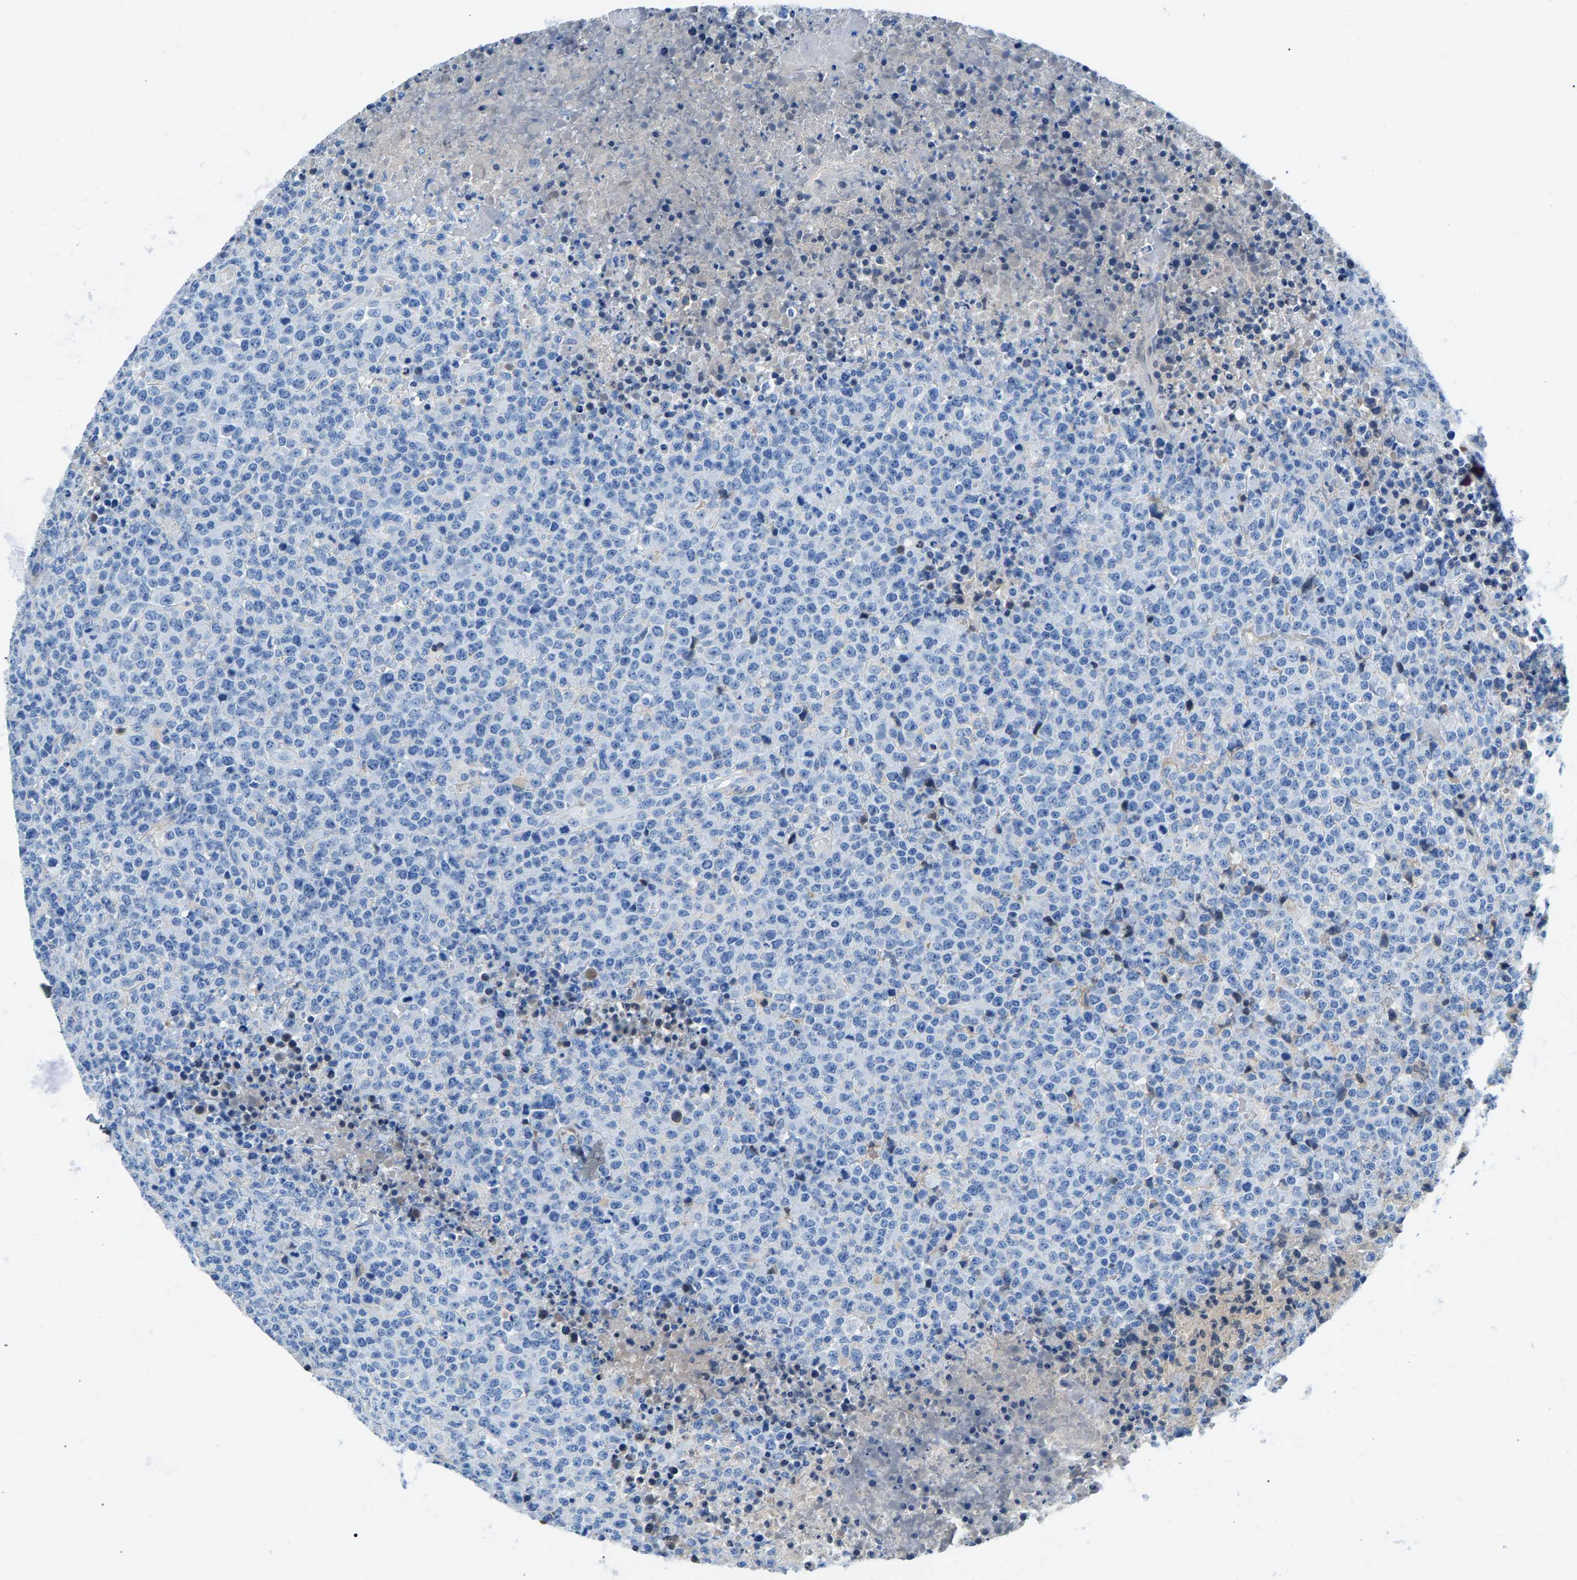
{"staining": {"intensity": "negative", "quantity": "none", "location": "none"}, "tissue": "lymphoma", "cell_type": "Tumor cells", "image_type": "cancer", "snomed": [{"axis": "morphology", "description": "Malignant lymphoma, non-Hodgkin's type, High grade"}, {"axis": "topography", "description": "Lymph node"}], "caption": "An IHC micrograph of high-grade malignant lymphoma, non-Hodgkin's type is shown. There is no staining in tumor cells of high-grade malignant lymphoma, non-Hodgkin's type.", "gene": "CPS1", "patient": {"sex": "male", "age": 13}}